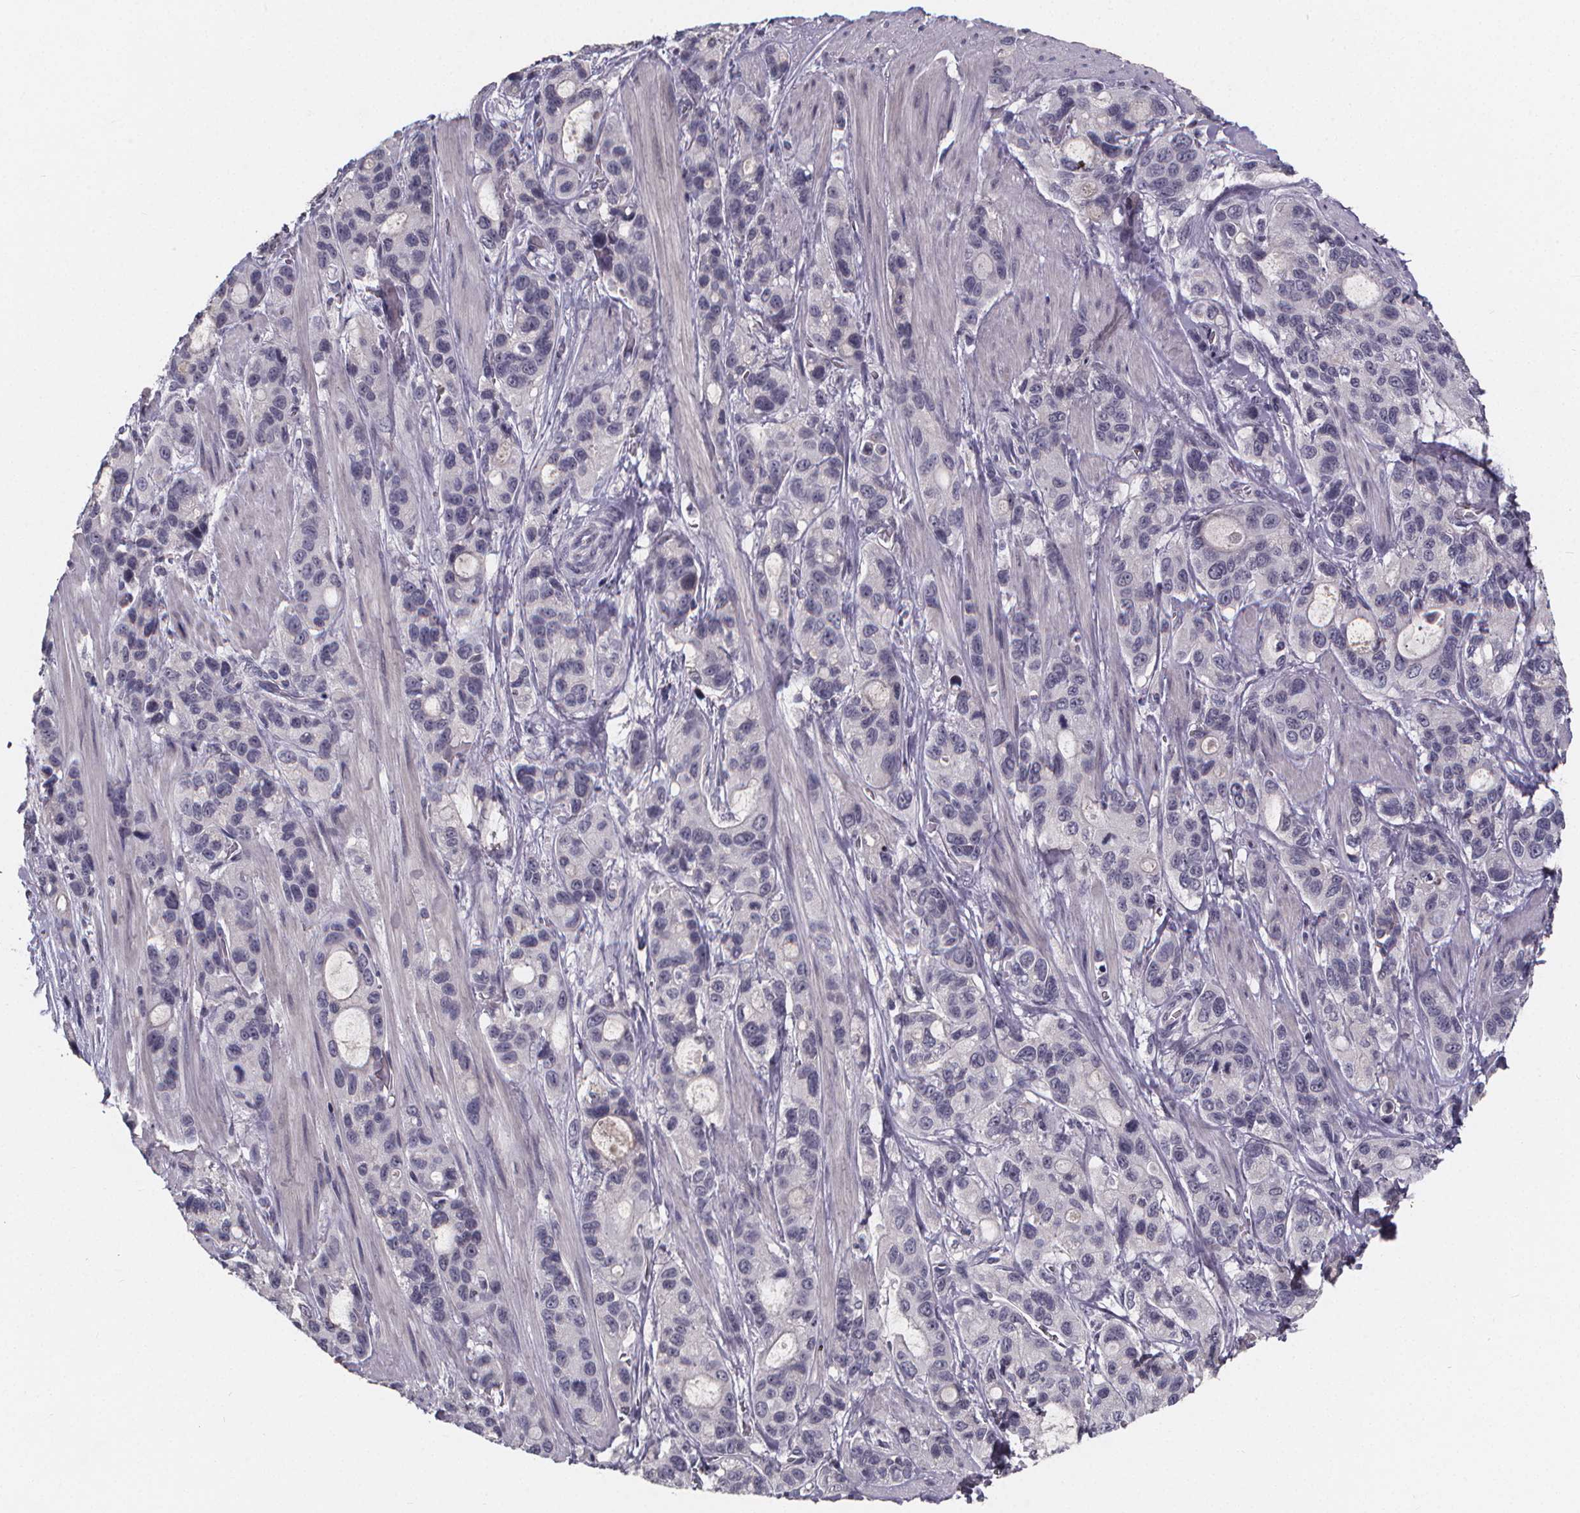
{"staining": {"intensity": "negative", "quantity": "none", "location": "none"}, "tissue": "stomach cancer", "cell_type": "Tumor cells", "image_type": "cancer", "snomed": [{"axis": "morphology", "description": "Adenocarcinoma, NOS"}, {"axis": "topography", "description": "Stomach"}], "caption": "A high-resolution image shows immunohistochemistry (IHC) staining of adenocarcinoma (stomach), which reveals no significant staining in tumor cells.", "gene": "AGT", "patient": {"sex": "male", "age": 63}}